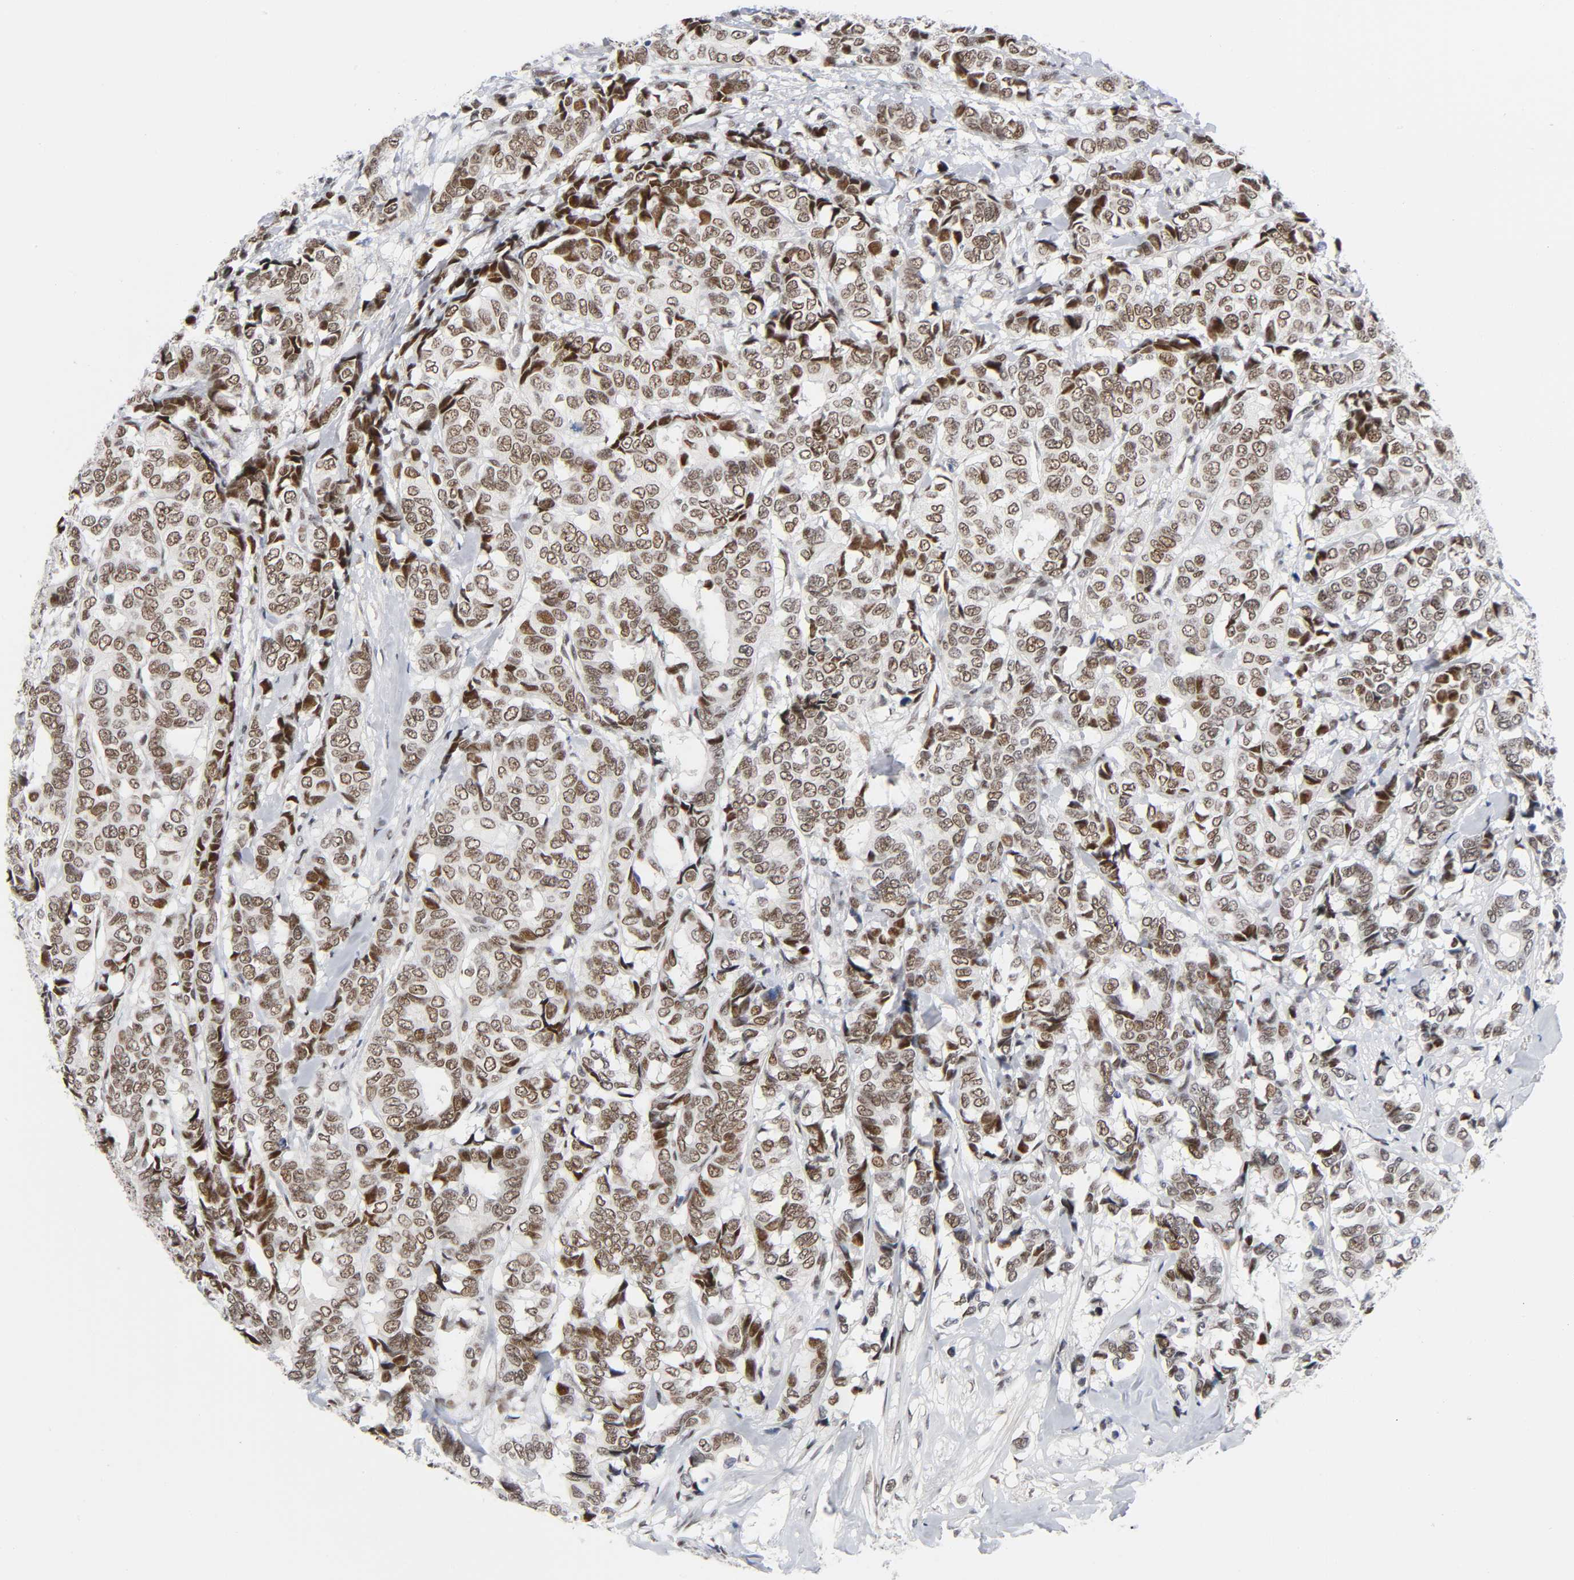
{"staining": {"intensity": "moderate", "quantity": ">75%", "location": "nuclear"}, "tissue": "breast cancer", "cell_type": "Tumor cells", "image_type": "cancer", "snomed": [{"axis": "morphology", "description": "Duct carcinoma"}, {"axis": "topography", "description": "Breast"}], "caption": "Tumor cells show medium levels of moderate nuclear positivity in about >75% of cells in human breast intraductal carcinoma. Ihc stains the protein of interest in brown and the nuclei are stained blue.", "gene": "DIDO1", "patient": {"sex": "female", "age": 87}}